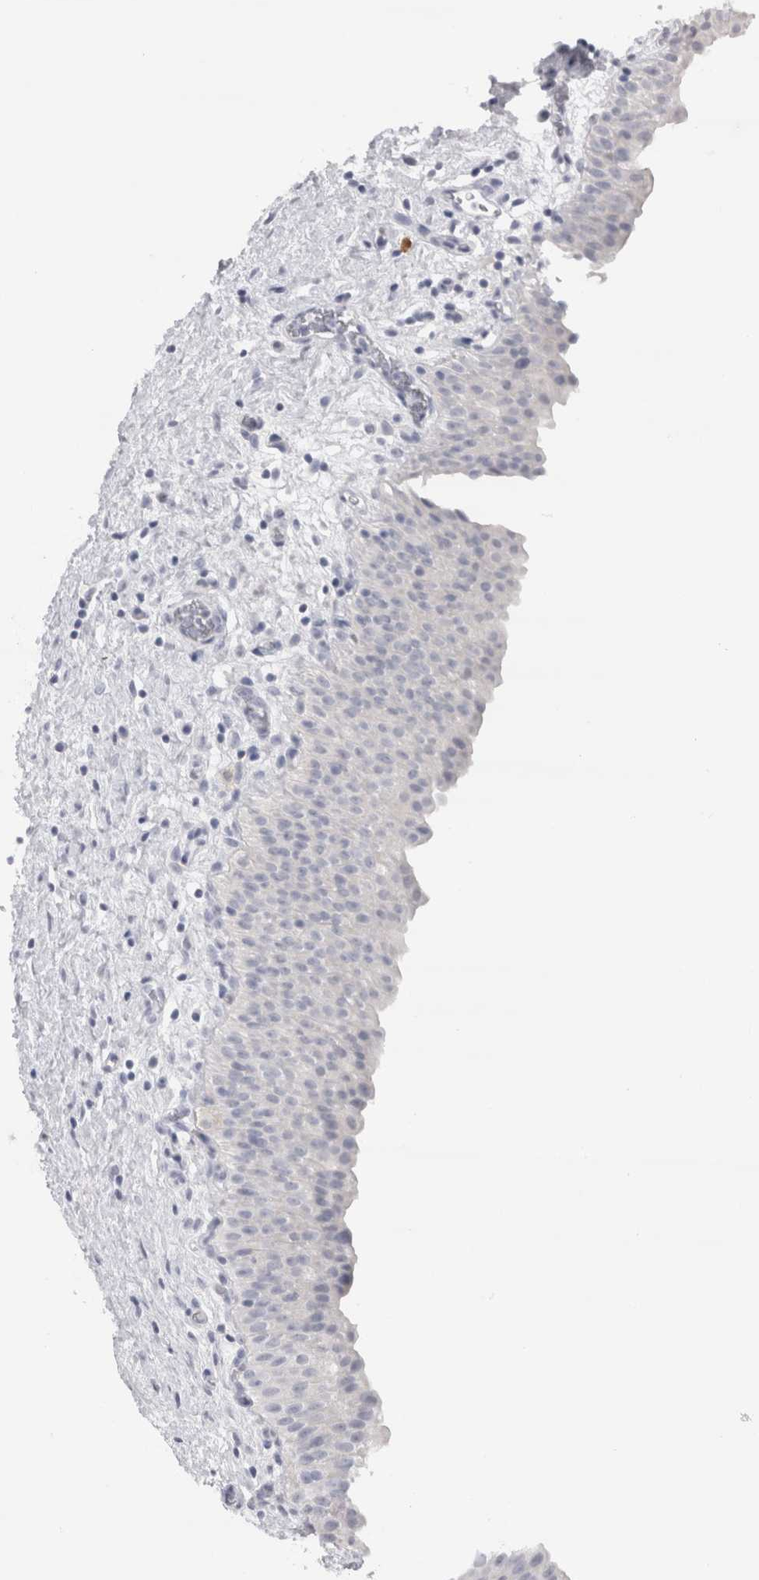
{"staining": {"intensity": "negative", "quantity": "none", "location": "none"}, "tissue": "urinary bladder", "cell_type": "Urothelial cells", "image_type": "normal", "snomed": [{"axis": "morphology", "description": "Normal tissue, NOS"}, {"axis": "topography", "description": "Urinary bladder"}], "caption": "Immunohistochemical staining of normal human urinary bladder shows no significant expression in urothelial cells.", "gene": "CDH17", "patient": {"sex": "male", "age": 82}}